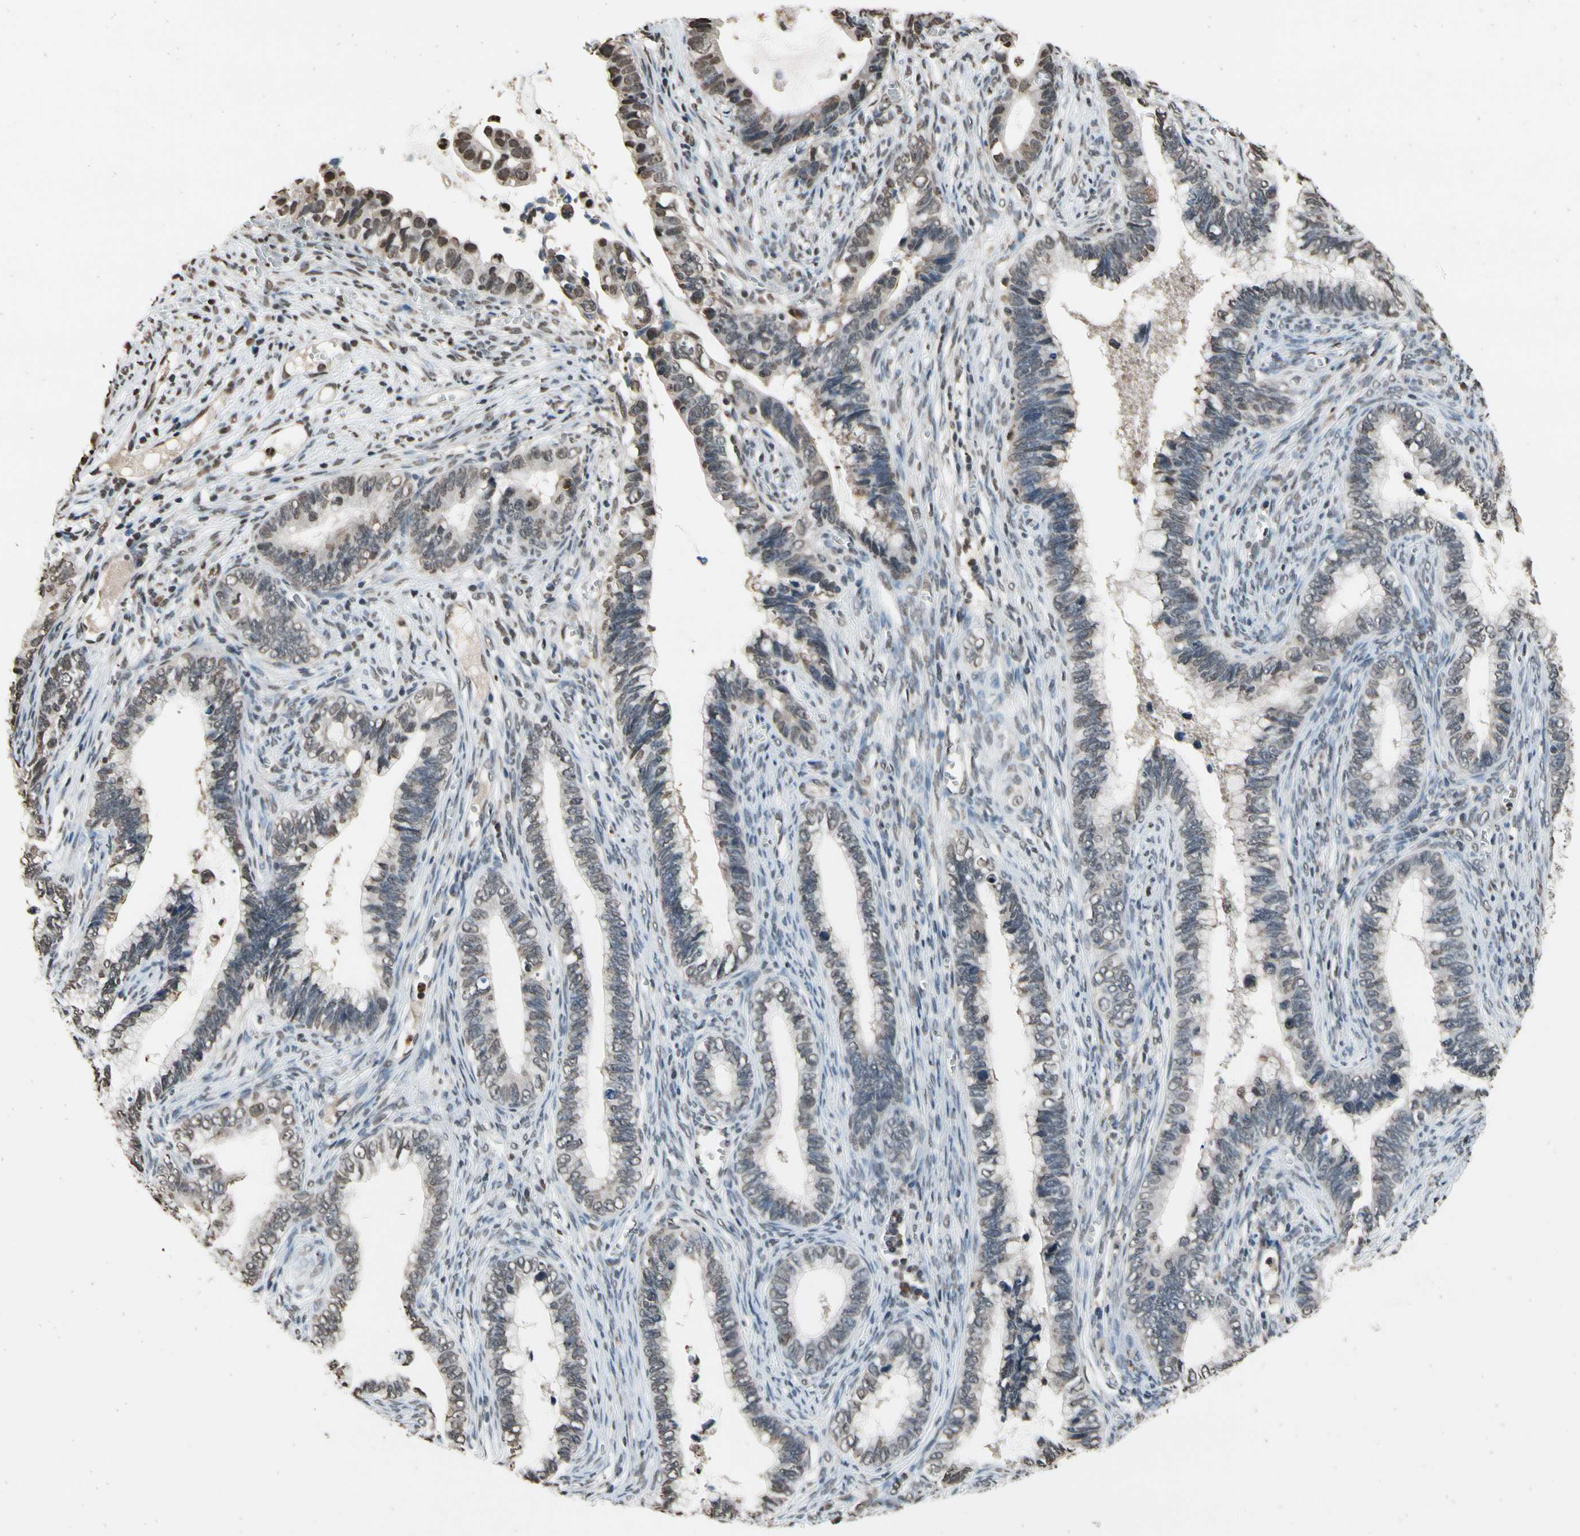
{"staining": {"intensity": "weak", "quantity": "<25%", "location": "nuclear"}, "tissue": "cervical cancer", "cell_type": "Tumor cells", "image_type": "cancer", "snomed": [{"axis": "morphology", "description": "Adenocarcinoma, NOS"}, {"axis": "topography", "description": "Cervix"}], "caption": "Immunohistochemistry (IHC) histopathology image of neoplastic tissue: human adenocarcinoma (cervical) stained with DAB (3,3'-diaminobenzidine) displays no significant protein positivity in tumor cells.", "gene": "HIPK2", "patient": {"sex": "female", "age": 44}}